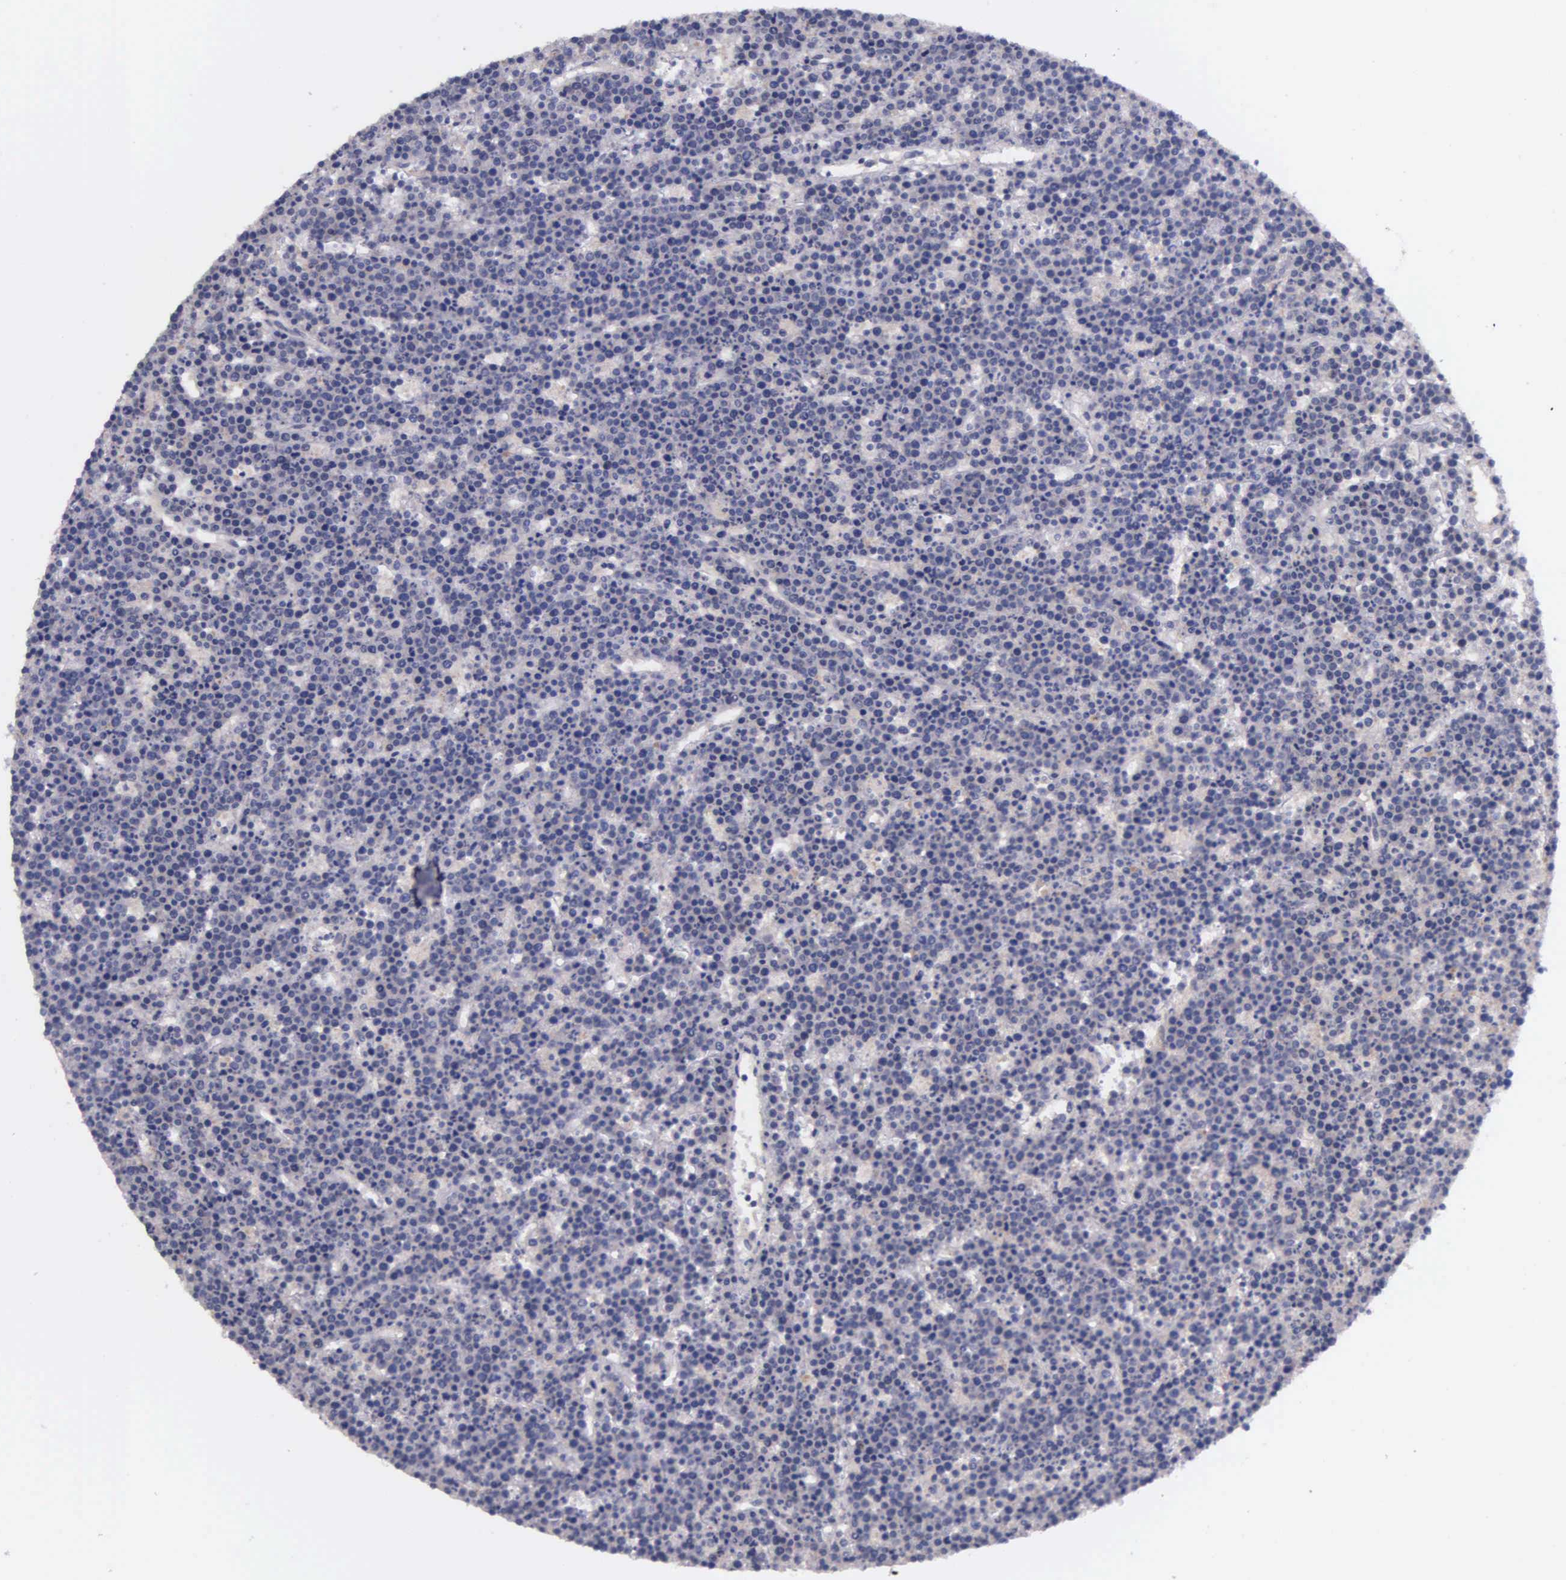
{"staining": {"intensity": "negative", "quantity": "none", "location": "none"}, "tissue": "lymphoma", "cell_type": "Tumor cells", "image_type": "cancer", "snomed": [{"axis": "morphology", "description": "Malignant lymphoma, non-Hodgkin's type, High grade"}, {"axis": "topography", "description": "Ovary"}], "caption": "Human high-grade malignant lymphoma, non-Hodgkin's type stained for a protein using immunohistochemistry shows no staining in tumor cells.", "gene": "GSTT2", "patient": {"sex": "female", "age": 56}}